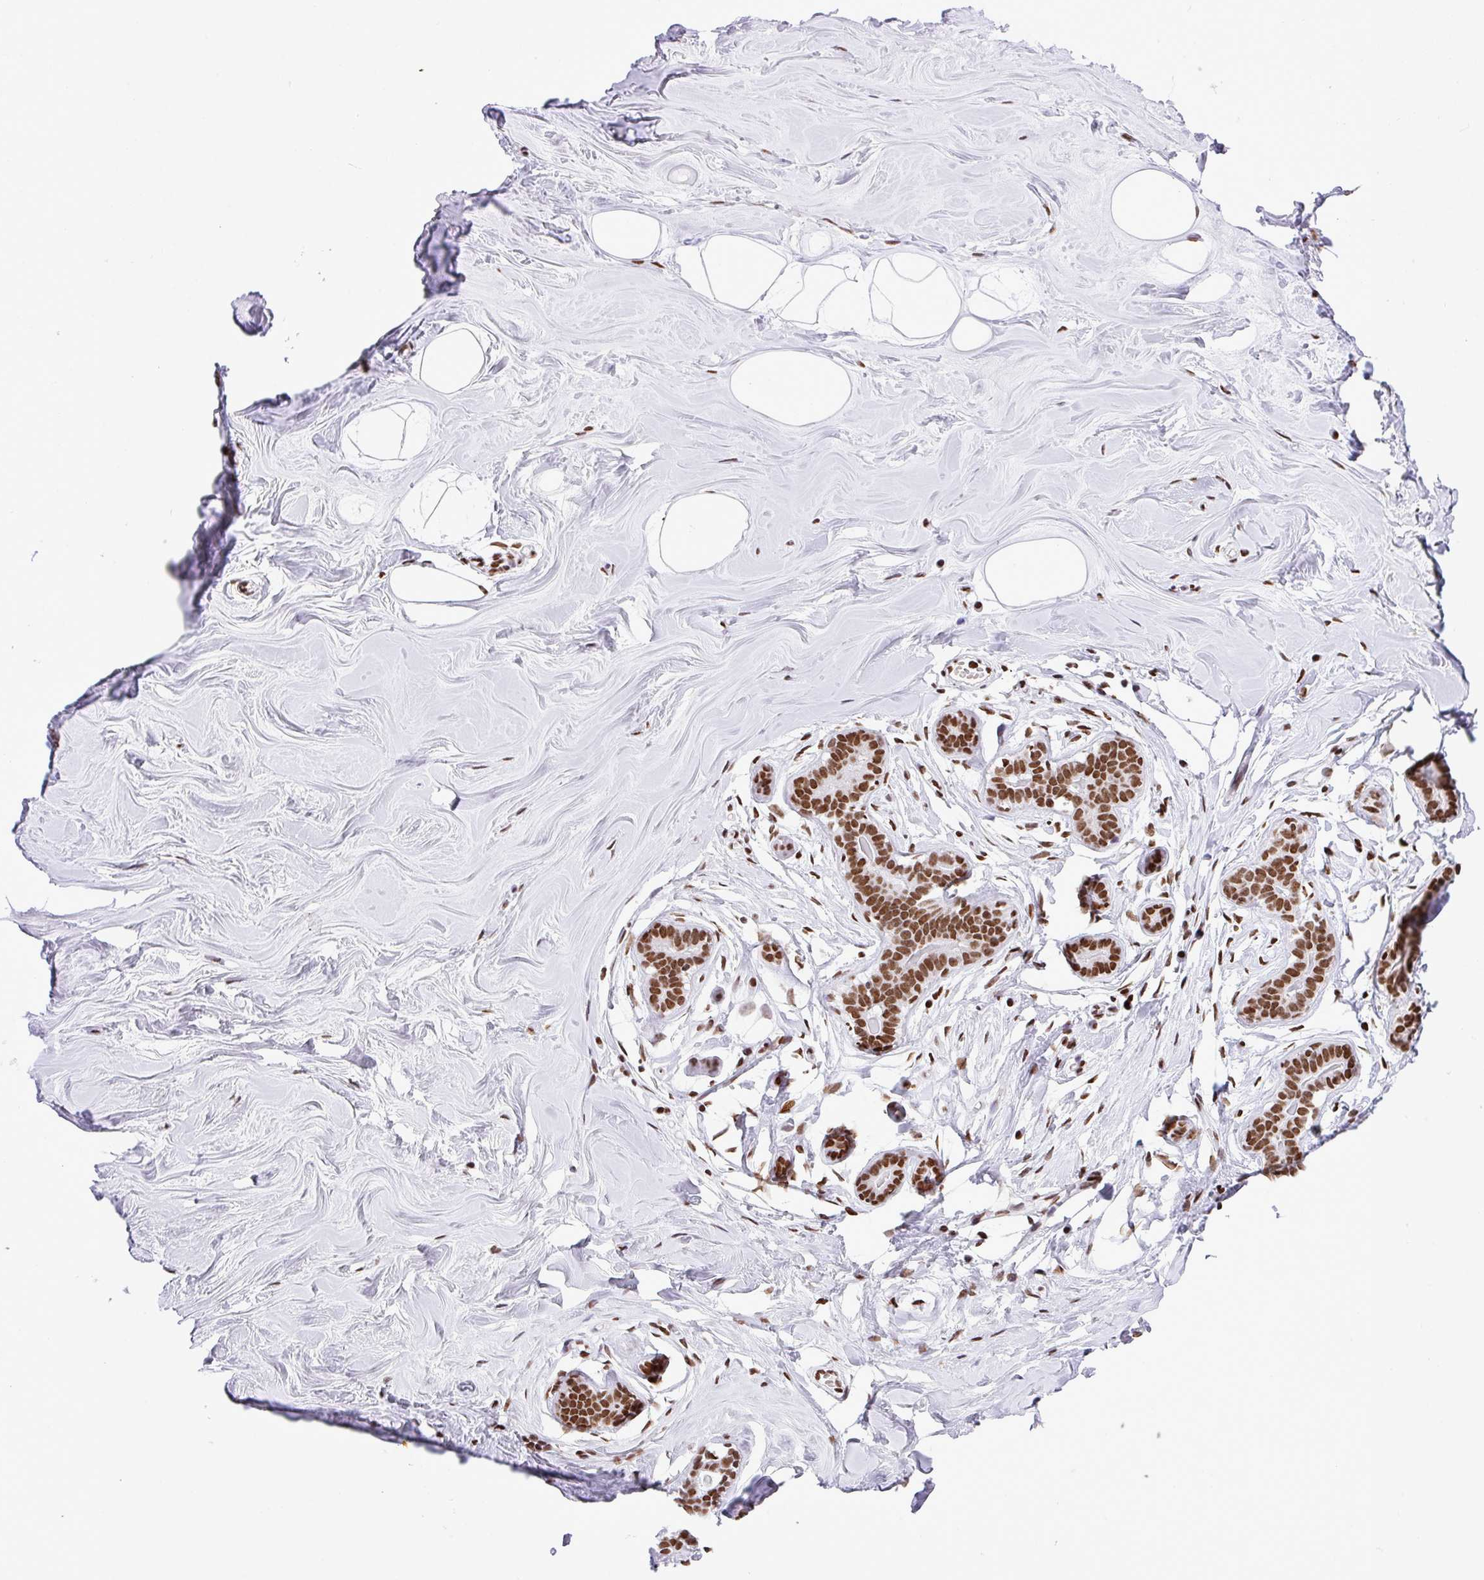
{"staining": {"intensity": "moderate", "quantity": "<25%", "location": "nuclear"}, "tissue": "breast", "cell_type": "Adipocytes", "image_type": "normal", "snomed": [{"axis": "morphology", "description": "Normal tissue, NOS"}, {"axis": "topography", "description": "Breast"}], "caption": "Immunohistochemical staining of unremarkable breast exhibits moderate nuclear protein staining in approximately <25% of adipocytes. Using DAB (brown) and hematoxylin (blue) stains, captured at high magnification using brightfield microscopy.", "gene": "RARG", "patient": {"sex": "female", "age": 25}}